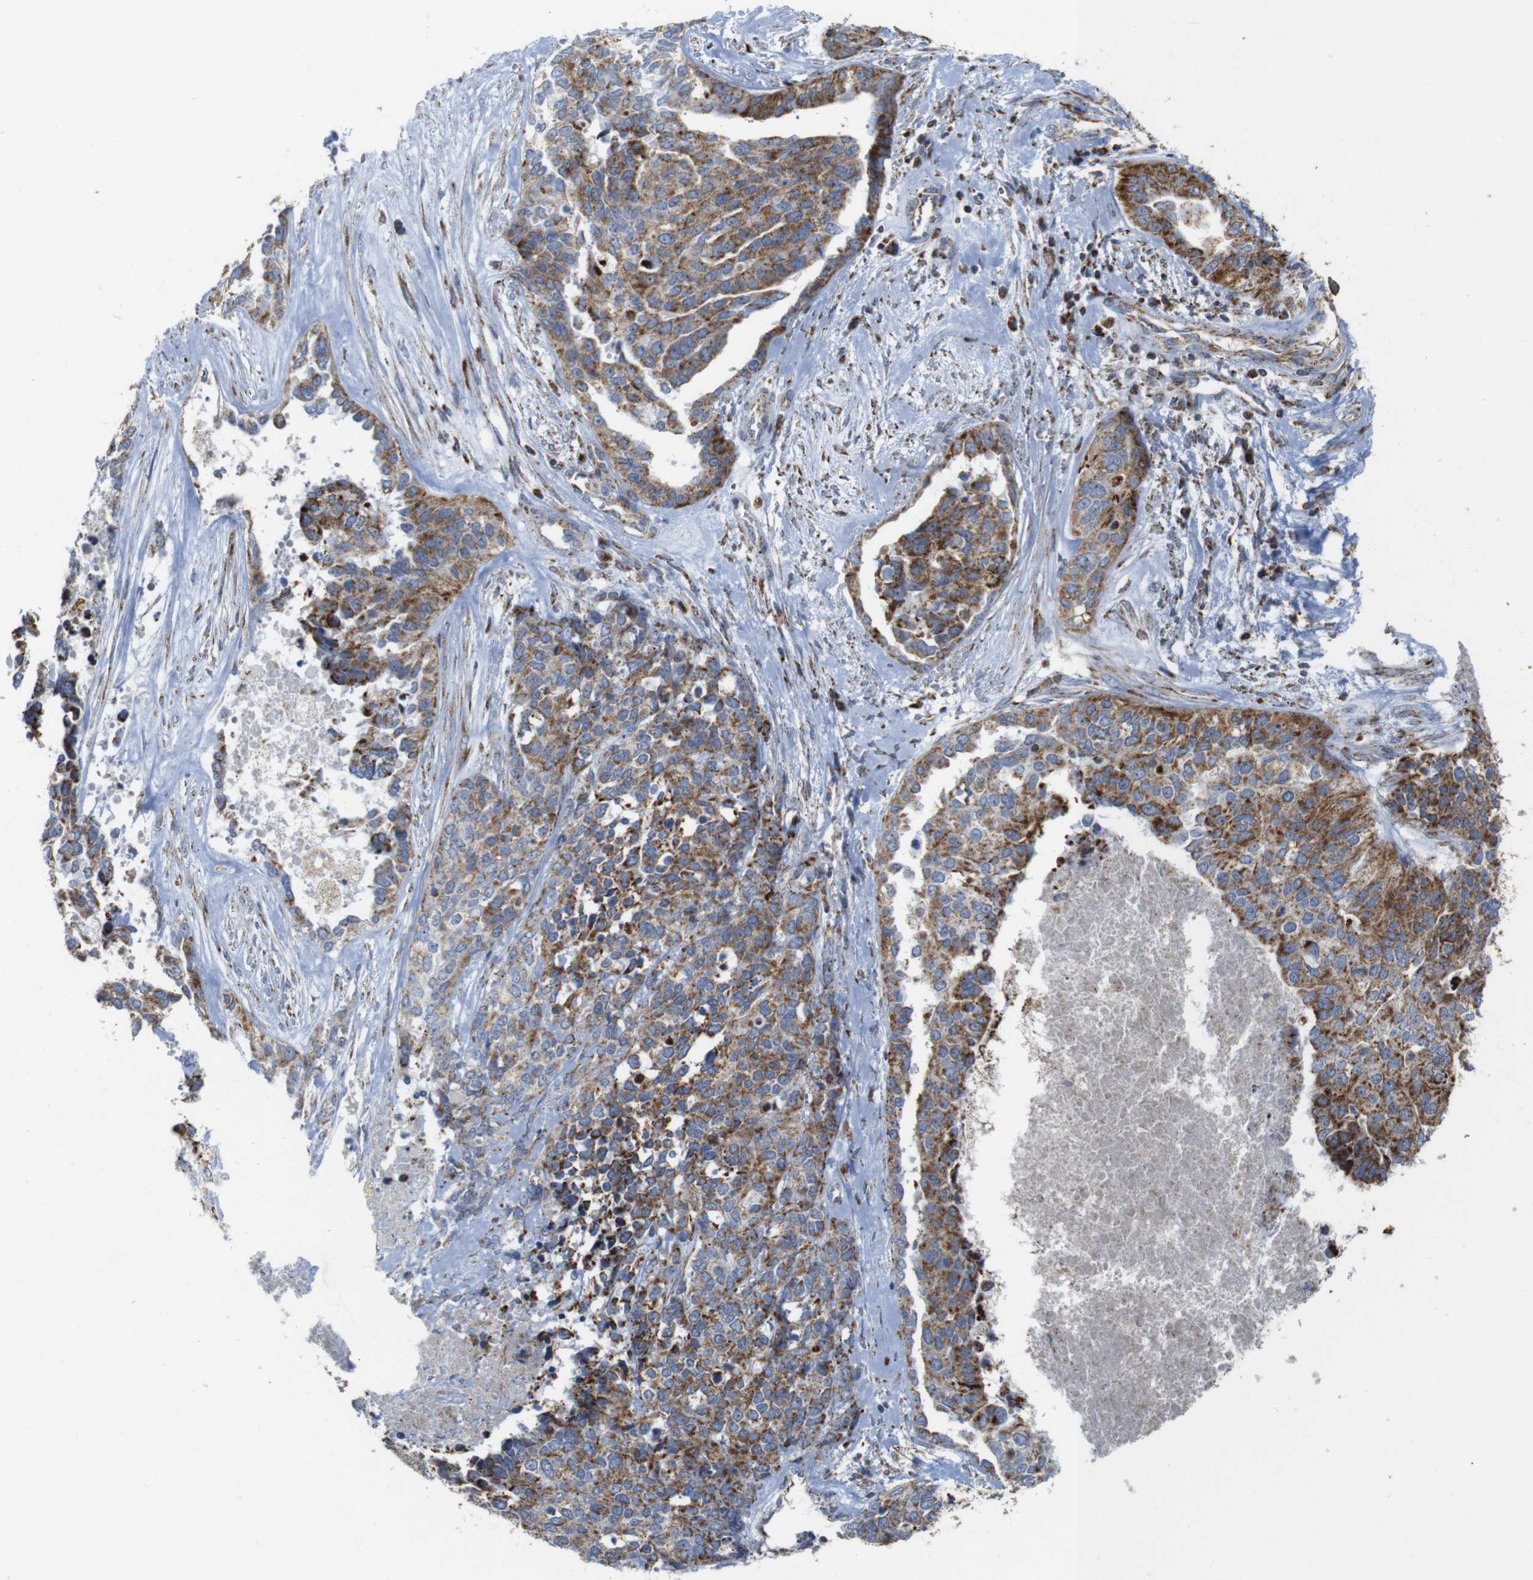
{"staining": {"intensity": "moderate", "quantity": ">75%", "location": "cytoplasmic/membranous"}, "tissue": "ovarian cancer", "cell_type": "Tumor cells", "image_type": "cancer", "snomed": [{"axis": "morphology", "description": "Cystadenocarcinoma, serous, NOS"}, {"axis": "topography", "description": "Ovary"}], "caption": "Approximately >75% of tumor cells in human ovarian cancer (serous cystadenocarcinoma) demonstrate moderate cytoplasmic/membranous protein expression as visualized by brown immunohistochemical staining.", "gene": "TMEM192", "patient": {"sex": "female", "age": 44}}